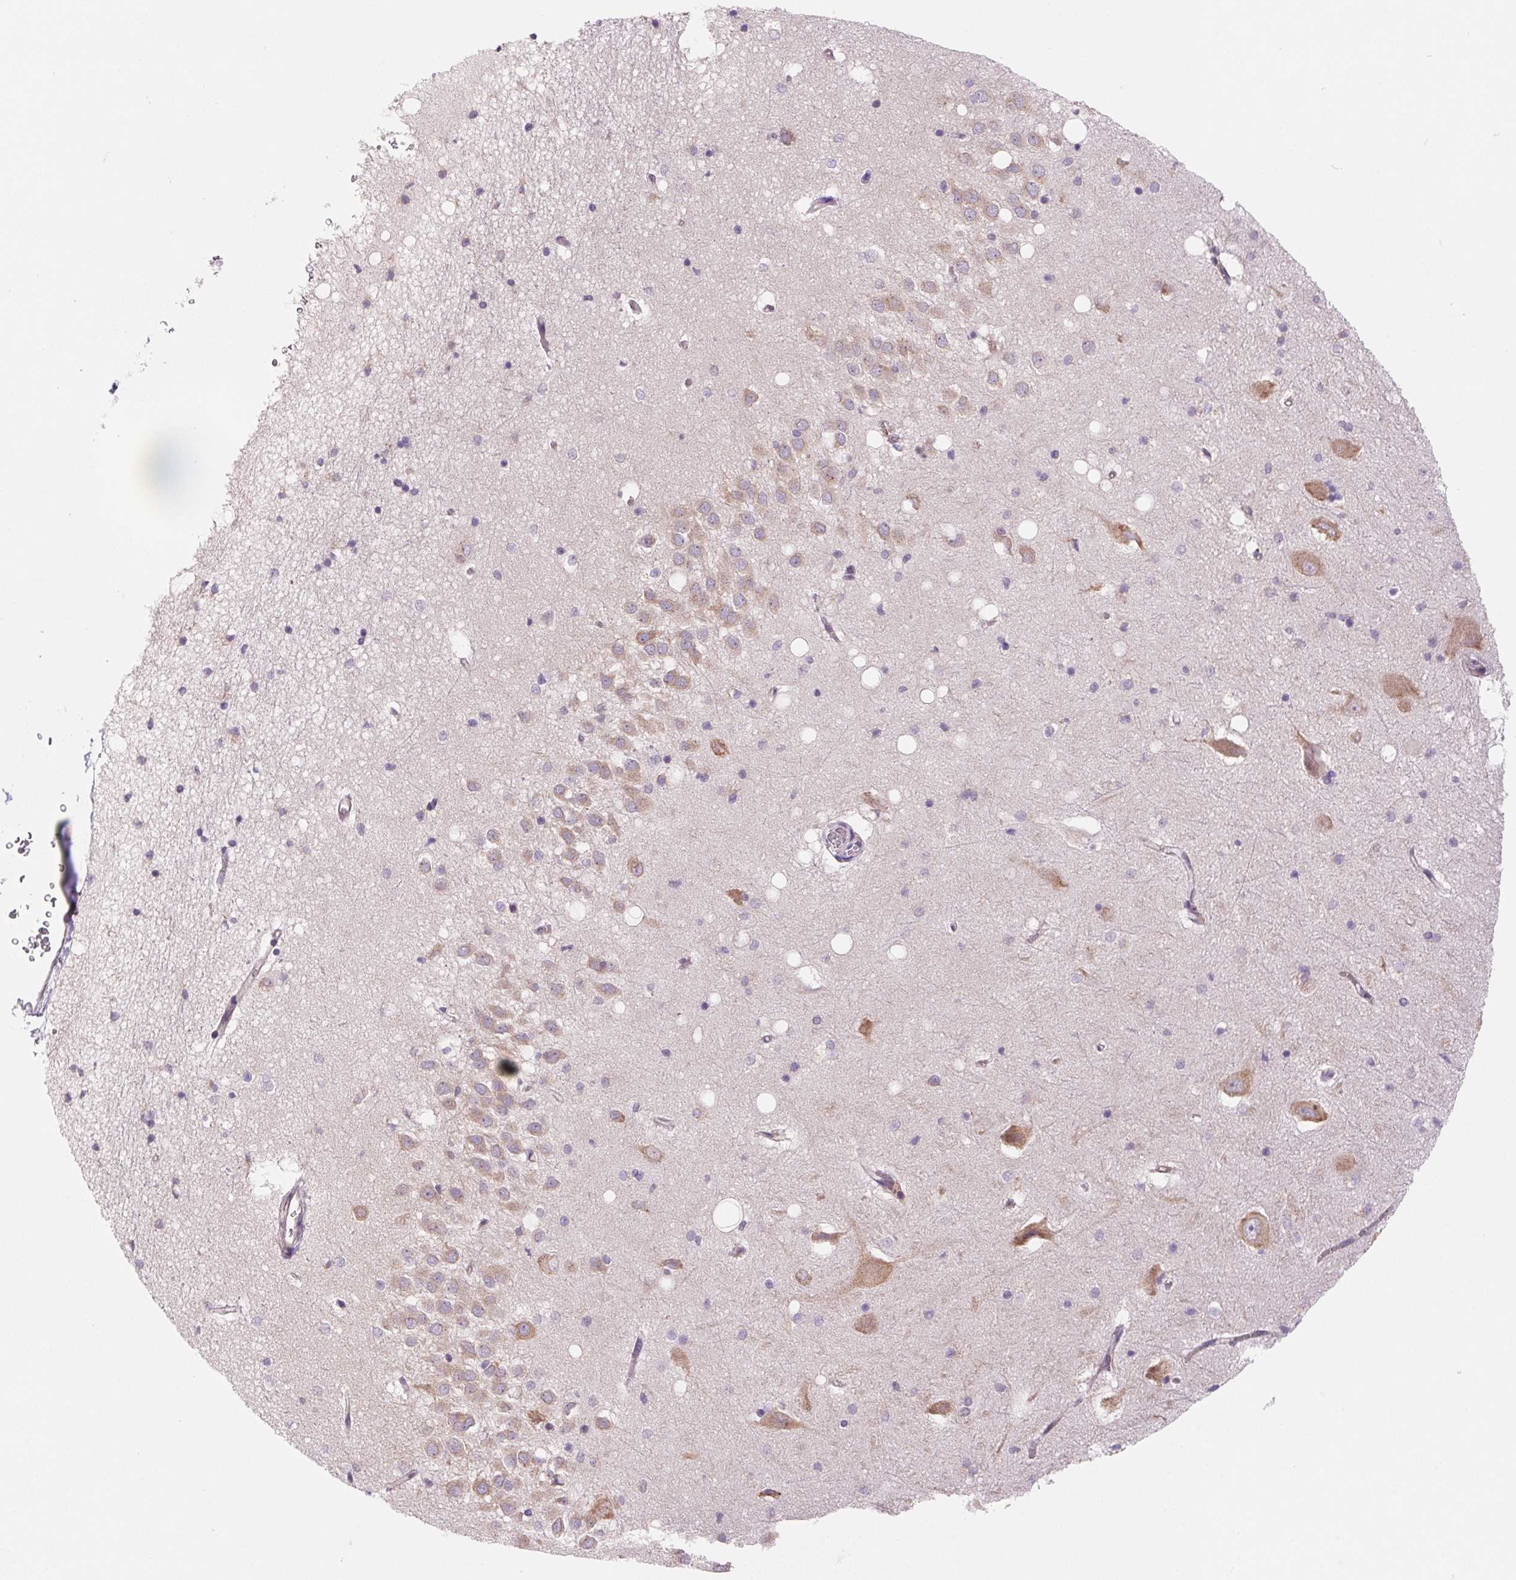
{"staining": {"intensity": "negative", "quantity": "none", "location": "none"}, "tissue": "hippocampus", "cell_type": "Glial cells", "image_type": "normal", "snomed": [{"axis": "morphology", "description": "Normal tissue, NOS"}, {"axis": "topography", "description": "Hippocampus"}], "caption": "The micrograph displays no staining of glial cells in unremarkable hippocampus.", "gene": "KLHL20", "patient": {"sex": "male", "age": 58}}